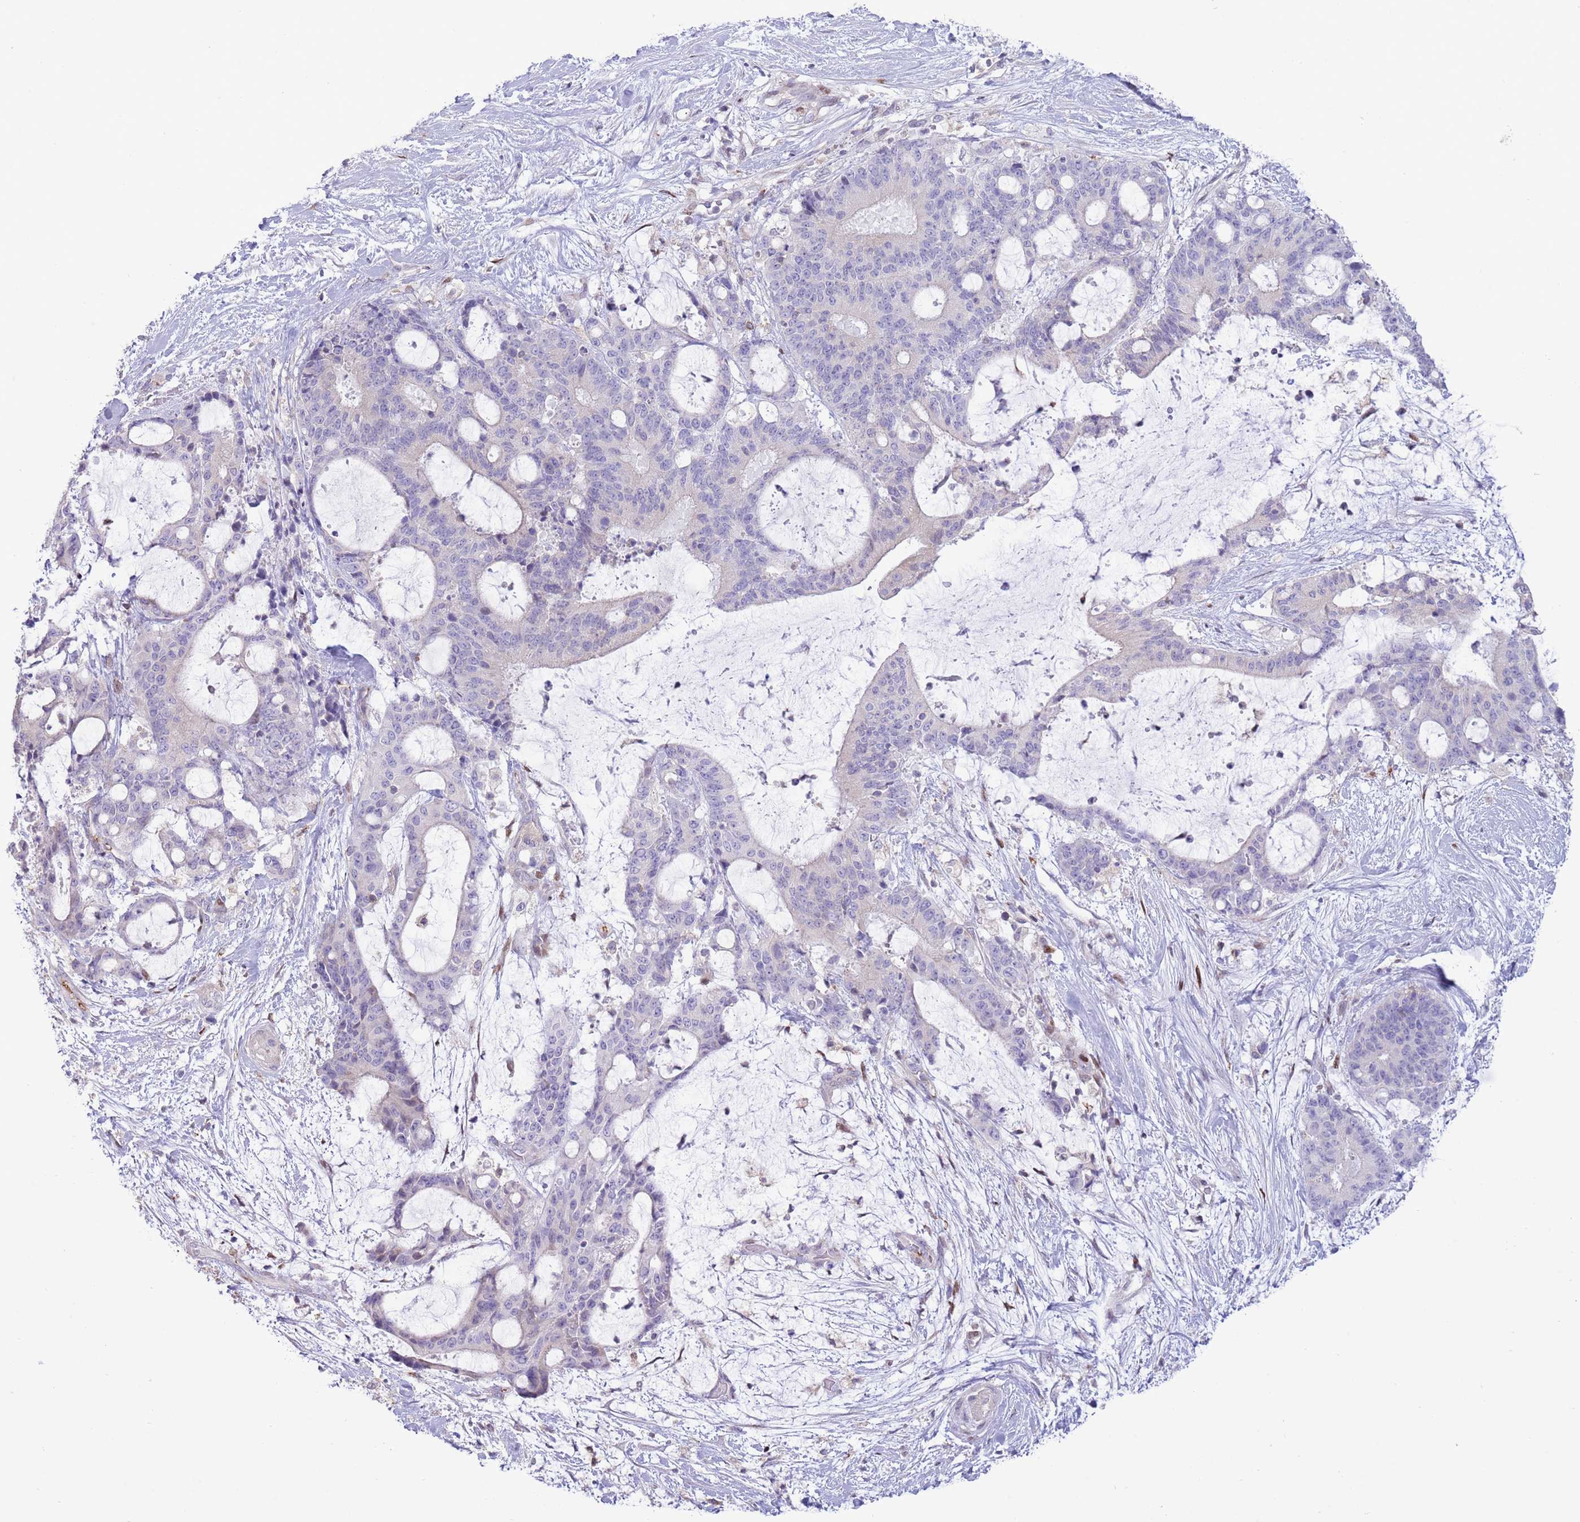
{"staining": {"intensity": "negative", "quantity": "none", "location": "none"}, "tissue": "liver cancer", "cell_type": "Tumor cells", "image_type": "cancer", "snomed": [{"axis": "morphology", "description": "Normal tissue, NOS"}, {"axis": "morphology", "description": "Cholangiocarcinoma"}, {"axis": "topography", "description": "Liver"}, {"axis": "topography", "description": "Peripheral nerve tissue"}], "caption": "An IHC photomicrograph of cholangiocarcinoma (liver) is shown. There is no staining in tumor cells of cholangiocarcinoma (liver).", "gene": "ANO8", "patient": {"sex": "female", "age": 73}}